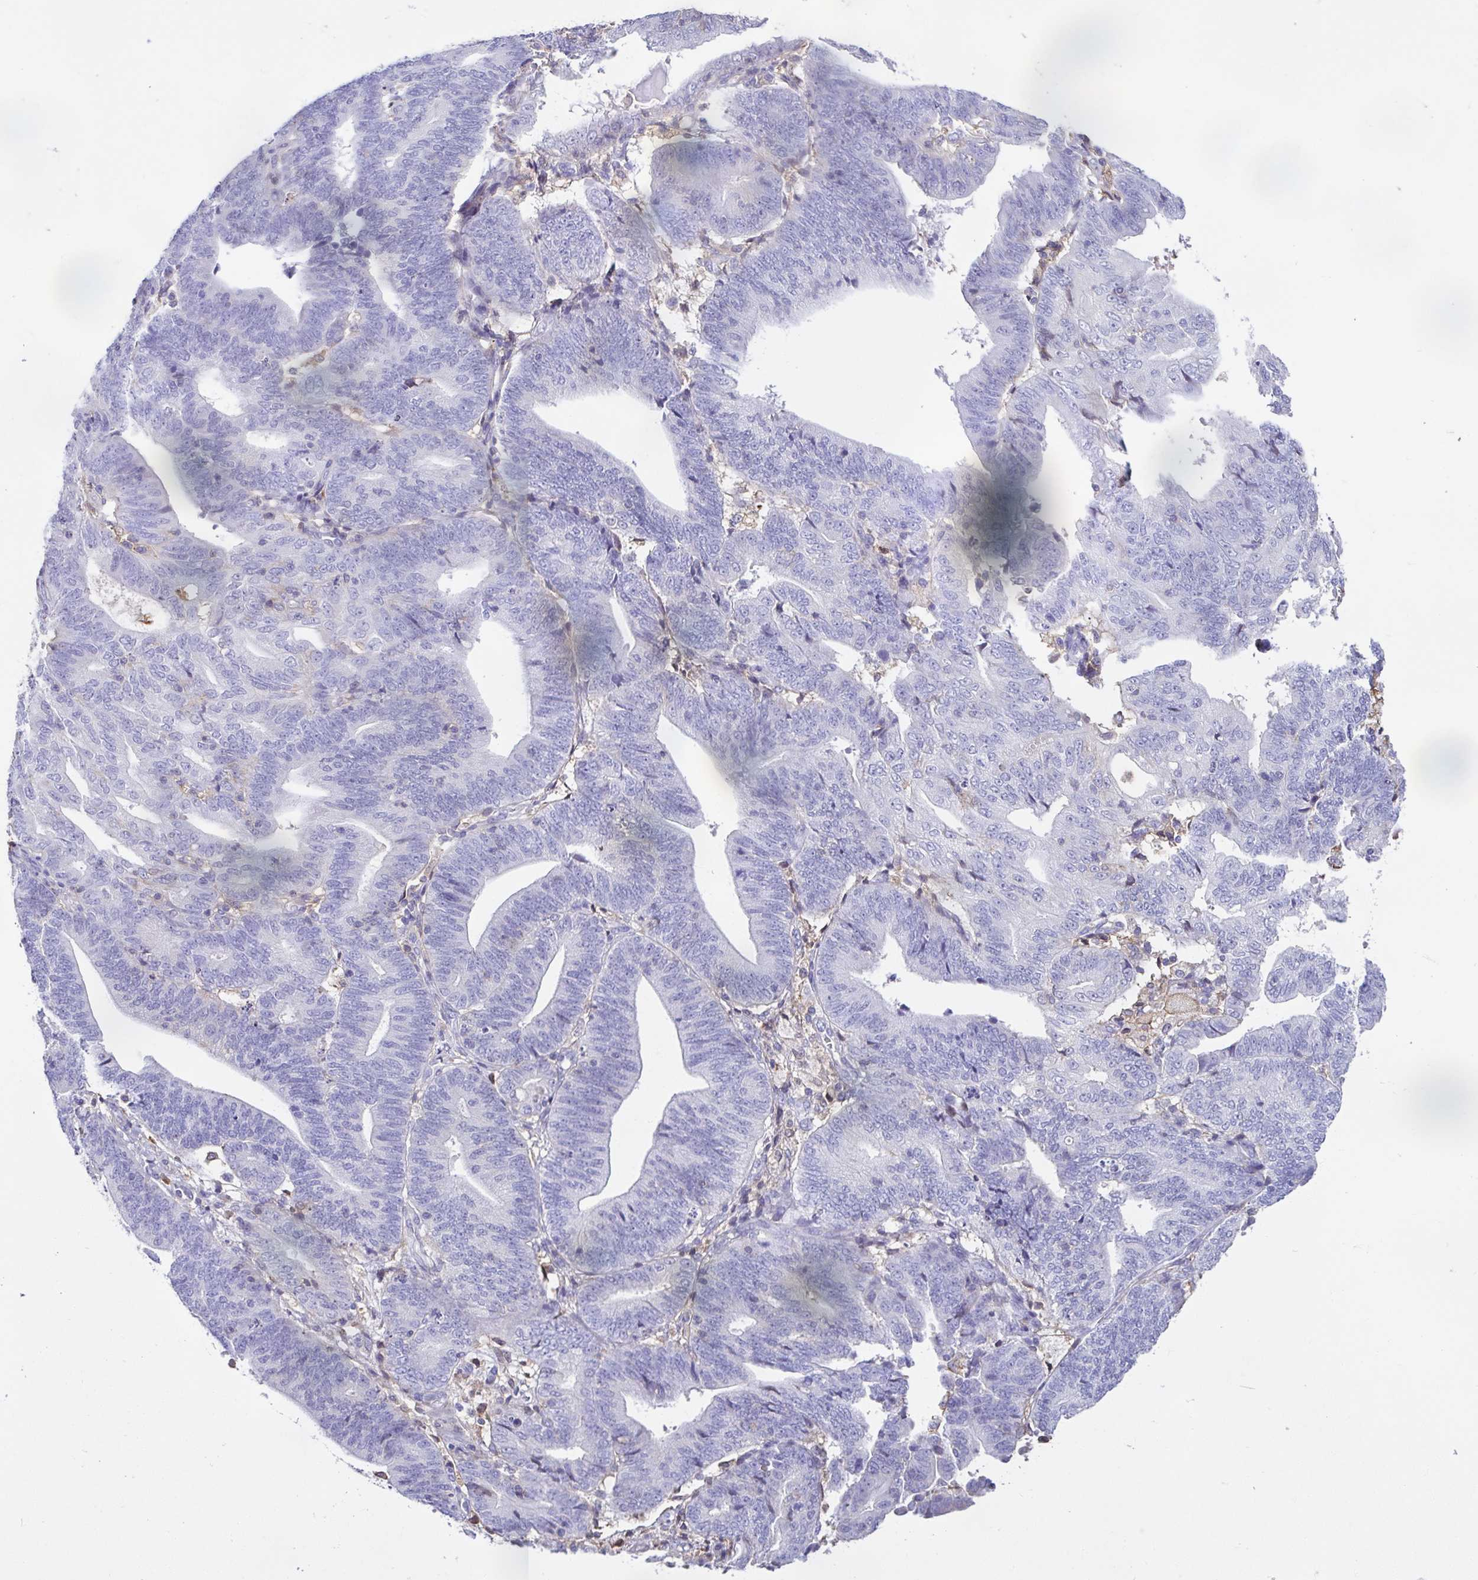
{"staining": {"intensity": "negative", "quantity": "none", "location": "none"}, "tissue": "endometrial cancer", "cell_type": "Tumor cells", "image_type": "cancer", "snomed": [{"axis": "morphology", "description": "Adenocarcinoma, NOS"}, {"axis": "topography", "description": "Endometrium"}], "caption": "Micrograph shows no significant protein expression in tumor cells of endometrial adenocarcinoma. Brightfield microscopy of IHC stained with DAB (brown) and hematoxylin (blue), captured at high magnification.", "gene": "ANXA10", "patient": {"sex": "female", "age": 70}}